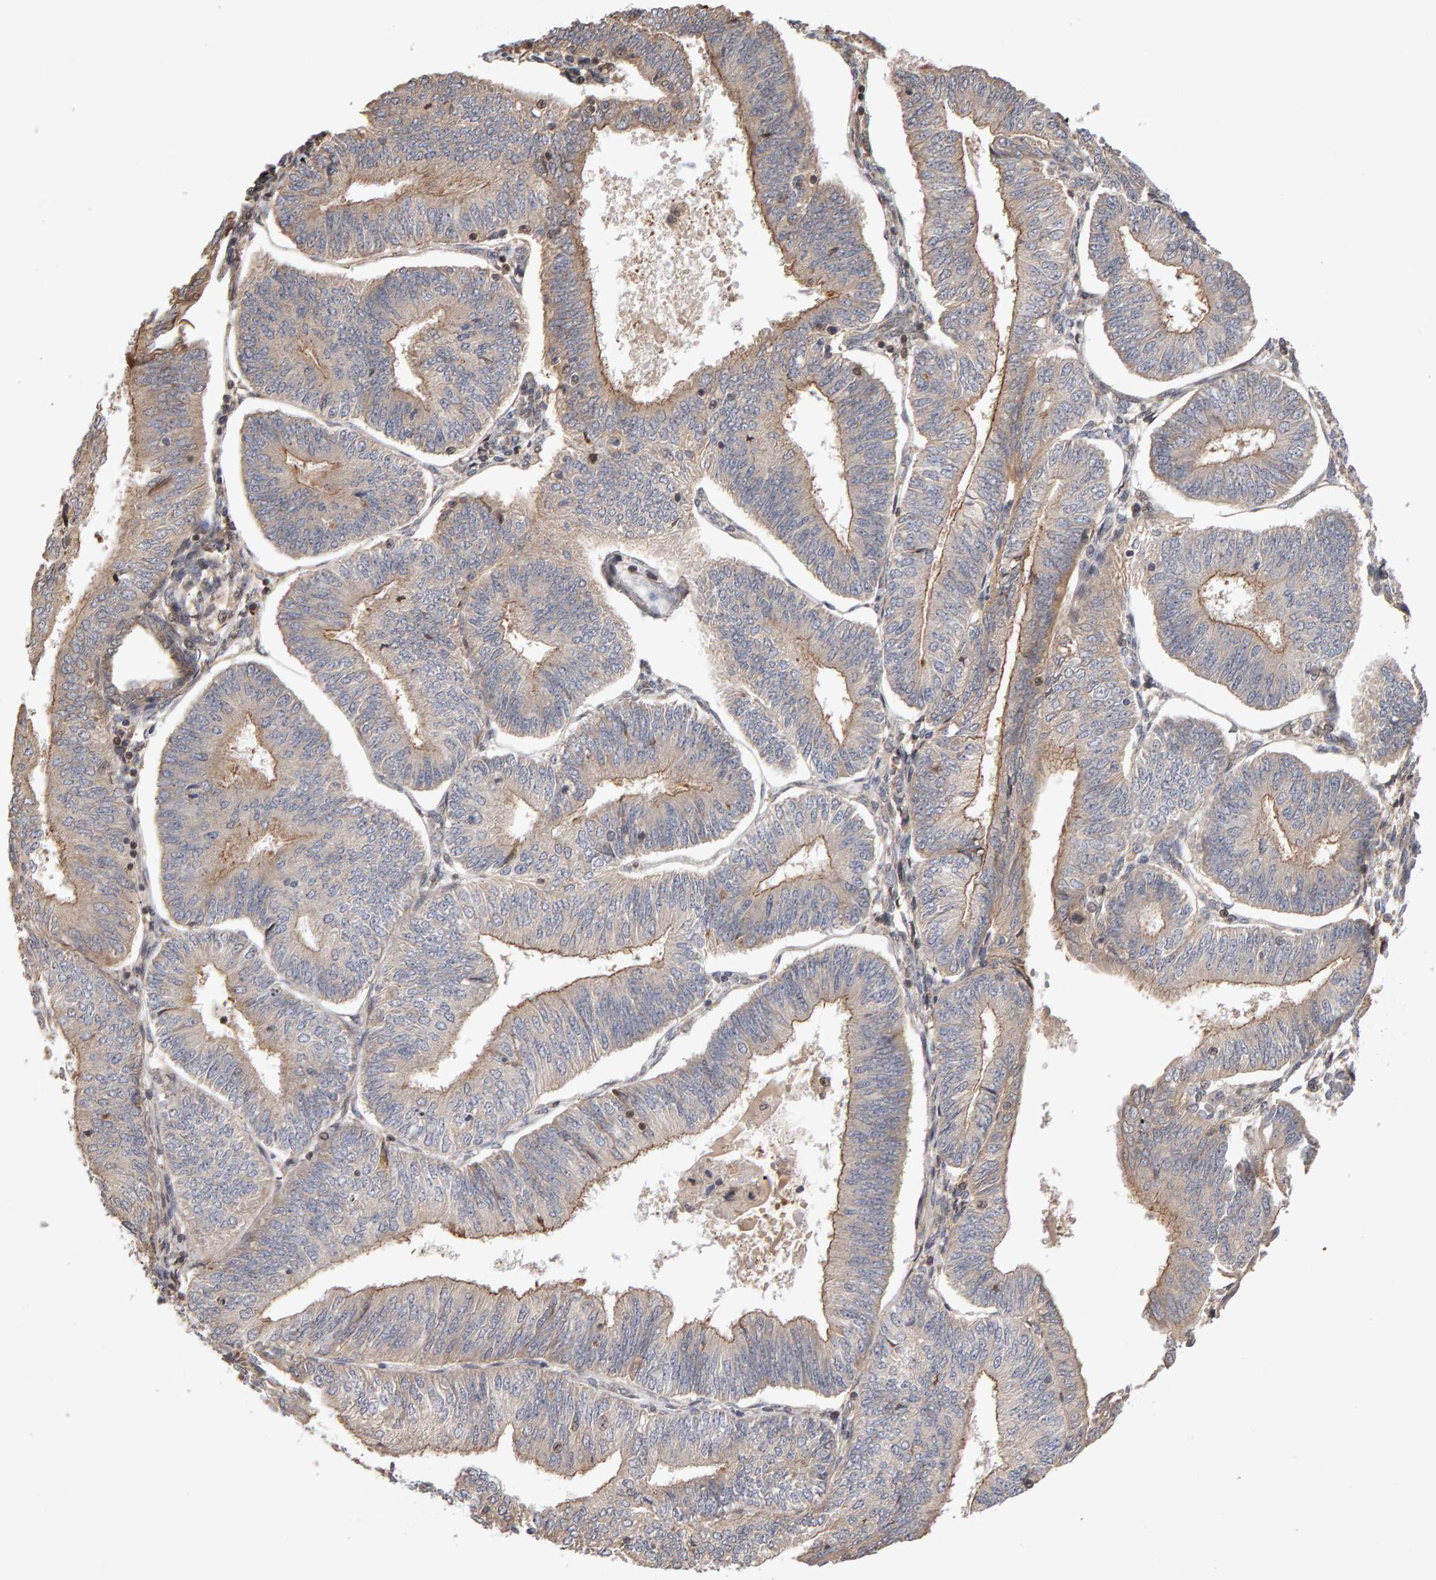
{"staining": {"intensity": "weak", "quantity": ">75%", "location": "cytoplasmic/membranous"}, "tissue": "endometrial cancer", "cell_type": "Tumor cells", "image_type": "cancer", "snomed": [{"axis": "morphology", "description": "Adenocarcinoma, NOS"}, {"axis": "topography", "description": "Endometrium"}], "caption": "Endometrial cancer (adenocarcinoma) stained with a brown dye displays weak cytoplasmic/membranous positive staining in approximately >75% of tumor cells.", "gene": "LZTS1", "patient": {"sex": "female", "age": 58}}